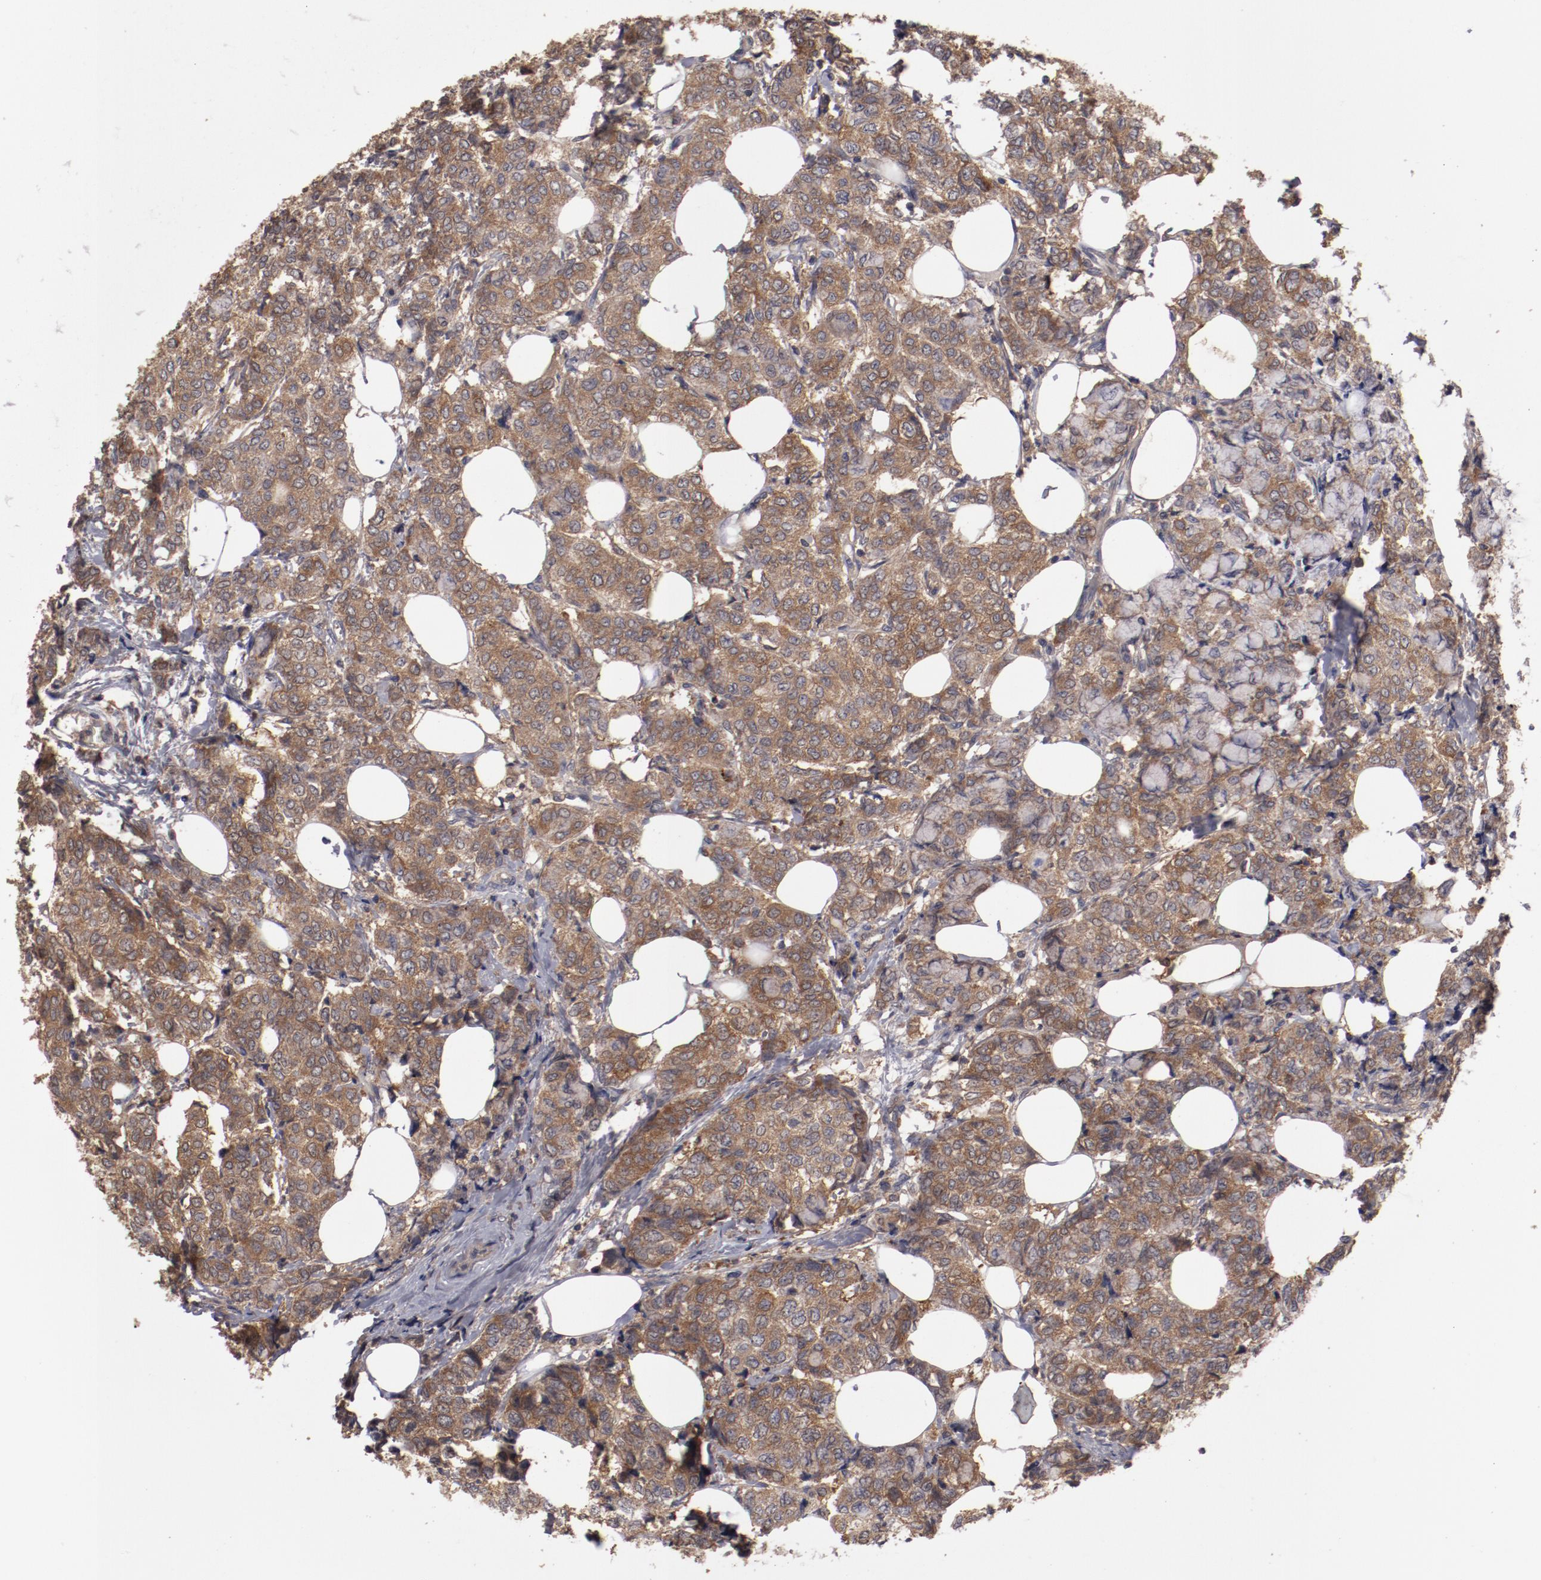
{"staining": {"intensity": "moderate", "quantity": ">75%", "location": "cytoplasmic/membranous"}, "tissue": "breast cancer", "cell_type": "Tumor cells", "image_type": "cancer", "snomed": [{"axis": "morphology", "description": "Lobular carcinoma"}, {"axis": "topography", "description": "Breast"}], "caption": "Immunohistochemistry photomicrograph of human lobular carcinoma (breast) stained for a protein (brown), which shows medium levels of moderate cytoplasmic/membranous staining in approximately >75% of tumor cells.", "gene": "LRRC75B", "patient": {"sex": "female", "age": 60}}